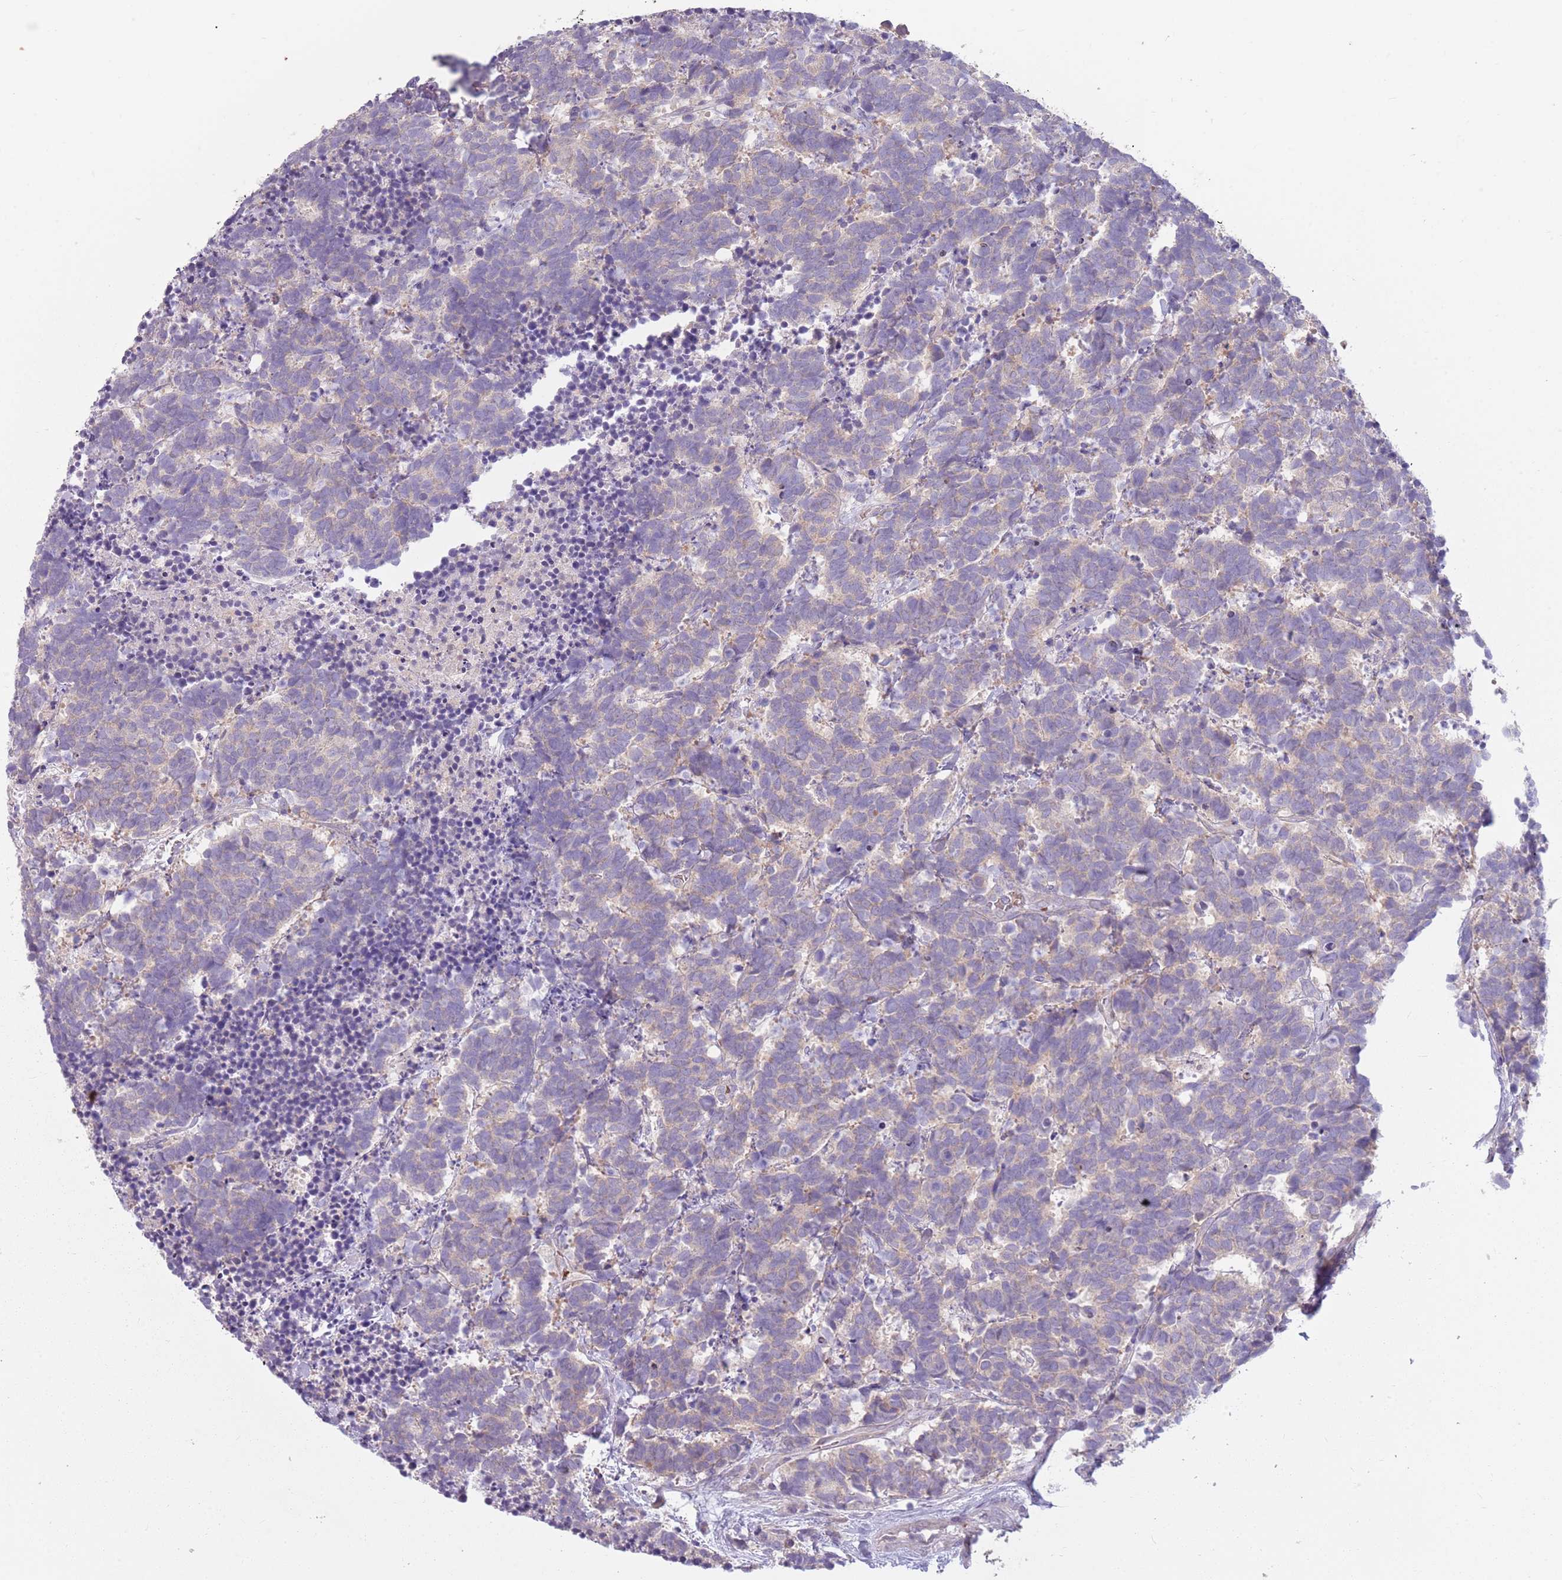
{"staining": {"intensity": "negative", "quantity": "none", "location": "none"}, "tissue": "carcinoid", "cell_type": "Tumor cells", "image_type": "cancer", "snomed": [{"axis": "morphology", "description": "Carcinoma, NOS"}, {"axis": "morphology", "description": "Carcinoid, malignant, NOS"}, {"axis": "topography", "description": "Prostate"}], "caption": "Carcinoma stained for a protein using immunohistochemistry (IHC) shows no expression tumor cells.", "gene": "HSPA14", "patient": {"sex": "male", "age": 57}}